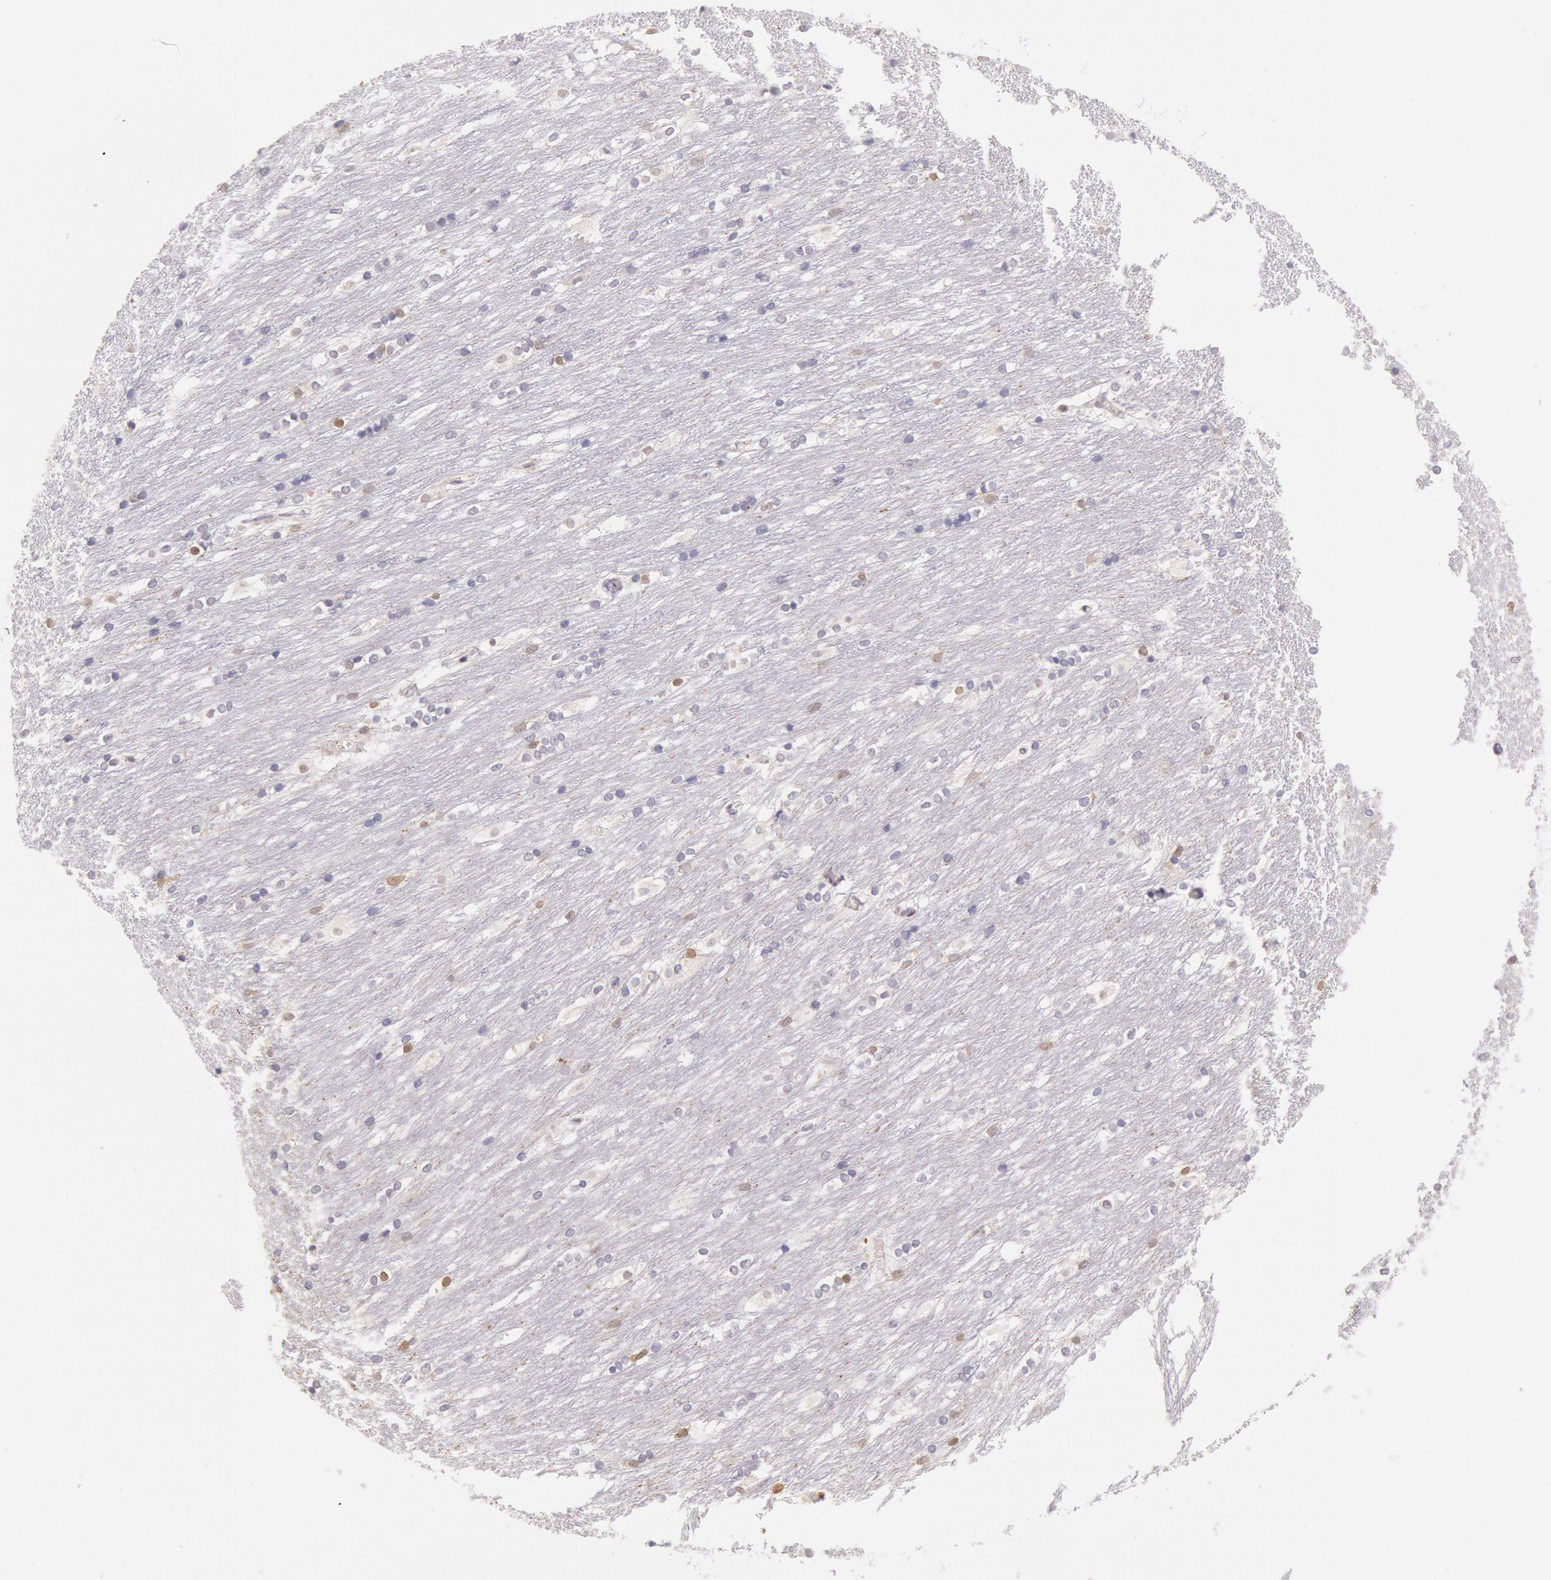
{"staining": {"intensity": "moderate", "quantity": "<25%", "location": "nuclear"}, "tissue": "caudate", "cell_type": "Glial cells", "image_type": "normal", "snomed": [{"axis": "morphology", "description": "Normal tissue, NOS"}, {"axis": "topography", "description": "Lateral ventricle wall"}], "caption": "A brown stain shows moderate nuclear positivity of a protein in glial cells of benign human caudate.", "gene": "HIF1A", "patient": {"sex": "female", "age": 19}}